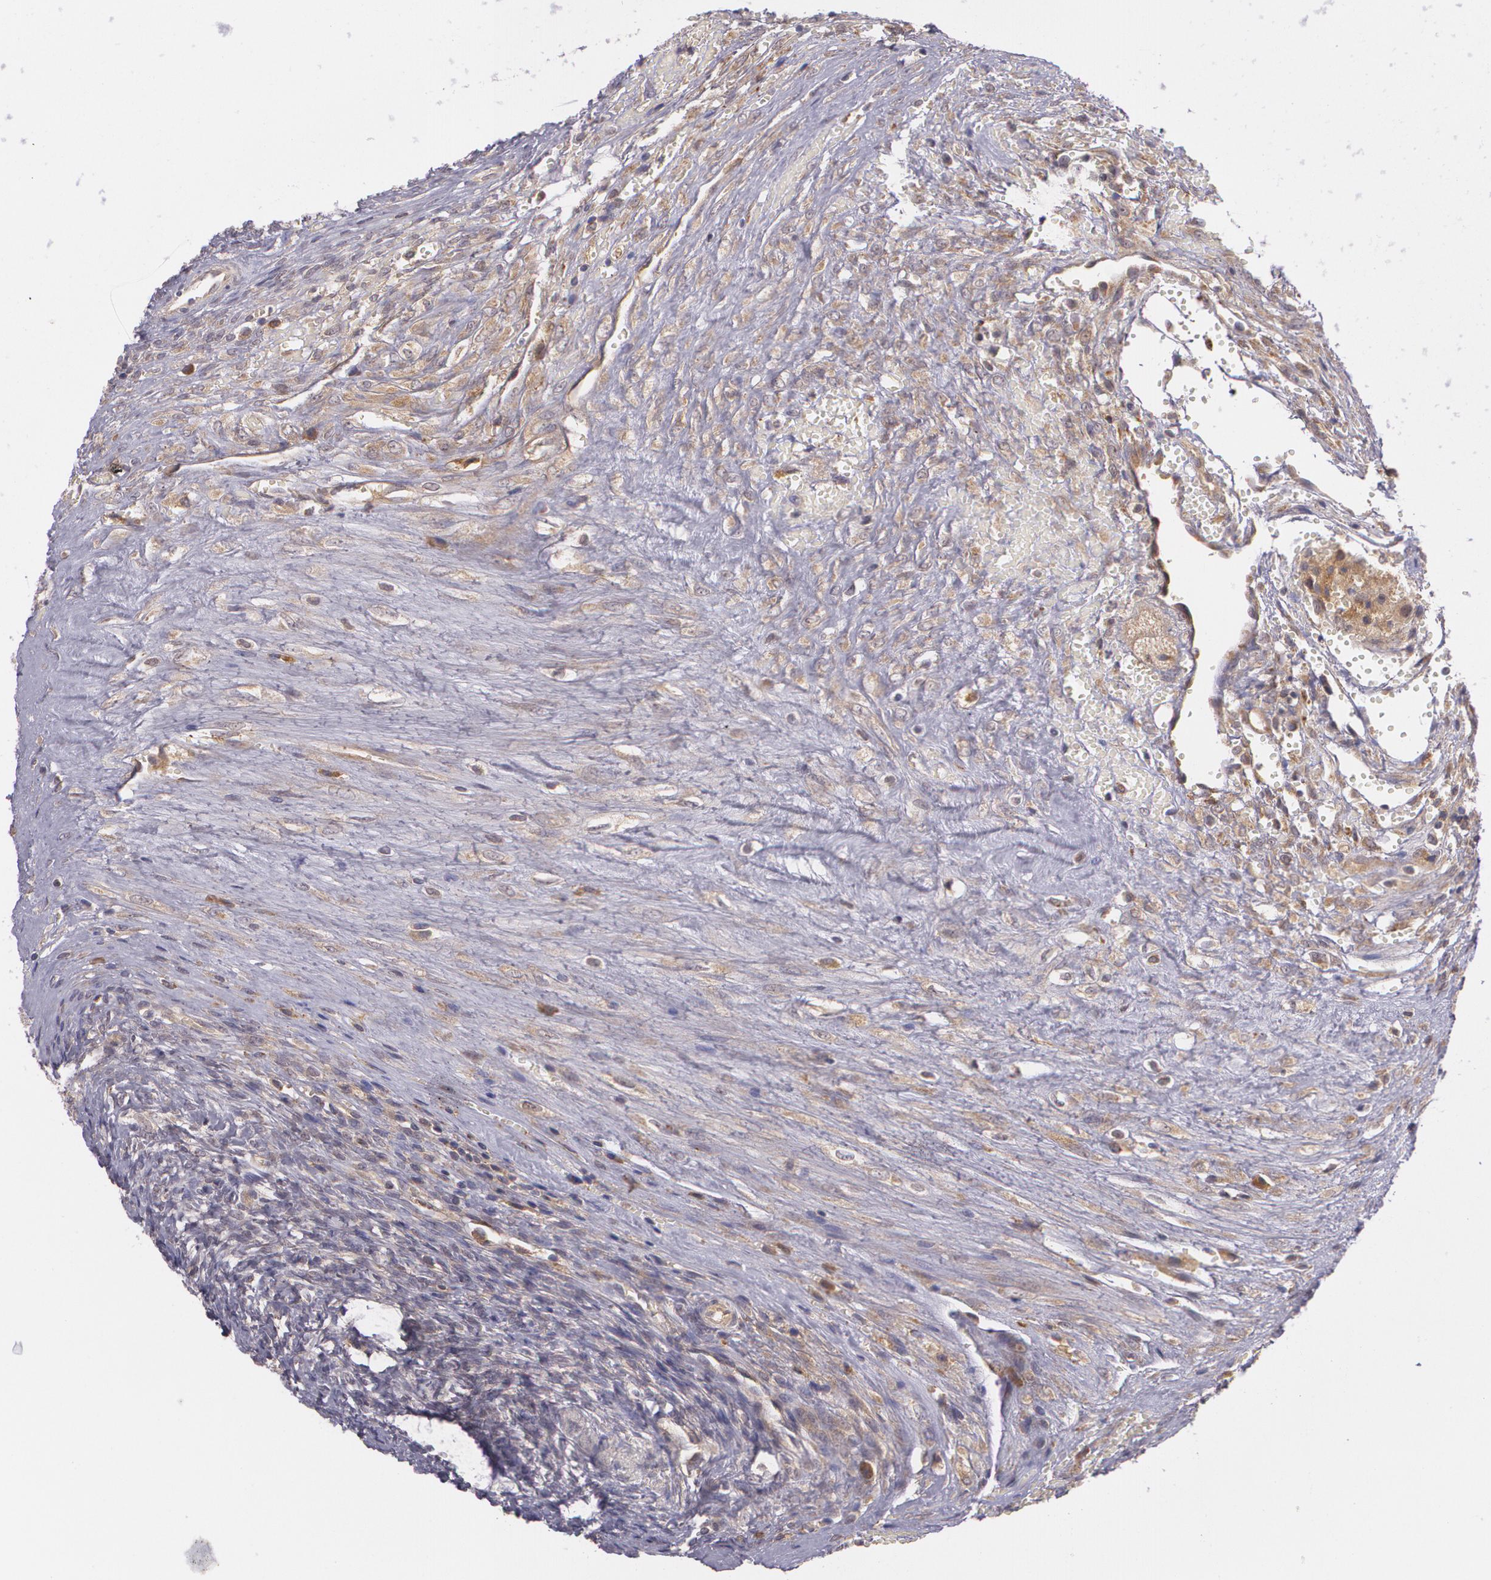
{"staining": {"intensity": "weak", "quantity": ">75%", "location": "cytoplasmic/membranous"}, "tissue": "ovary", "cell_type": "Ovarian stroma cells", "image_type": "normal", "snomed": [{"axis": "morphology", "description": "Normal tissue, NOS"}, {"axis": "topography", "description": "Ovary"}], "caption": "A high-resolution photomicrograph shows immunohistochemistry (IHC) staining of unremarkable ovary, which displays weak cytoplasmic/membranous positivity in about >75% of ovarian stroma cells. (DAB IHC with brightfield microscopy, high magnification).", "gene": "CCL17", "patient": {"sex": "female", "age": 56}}